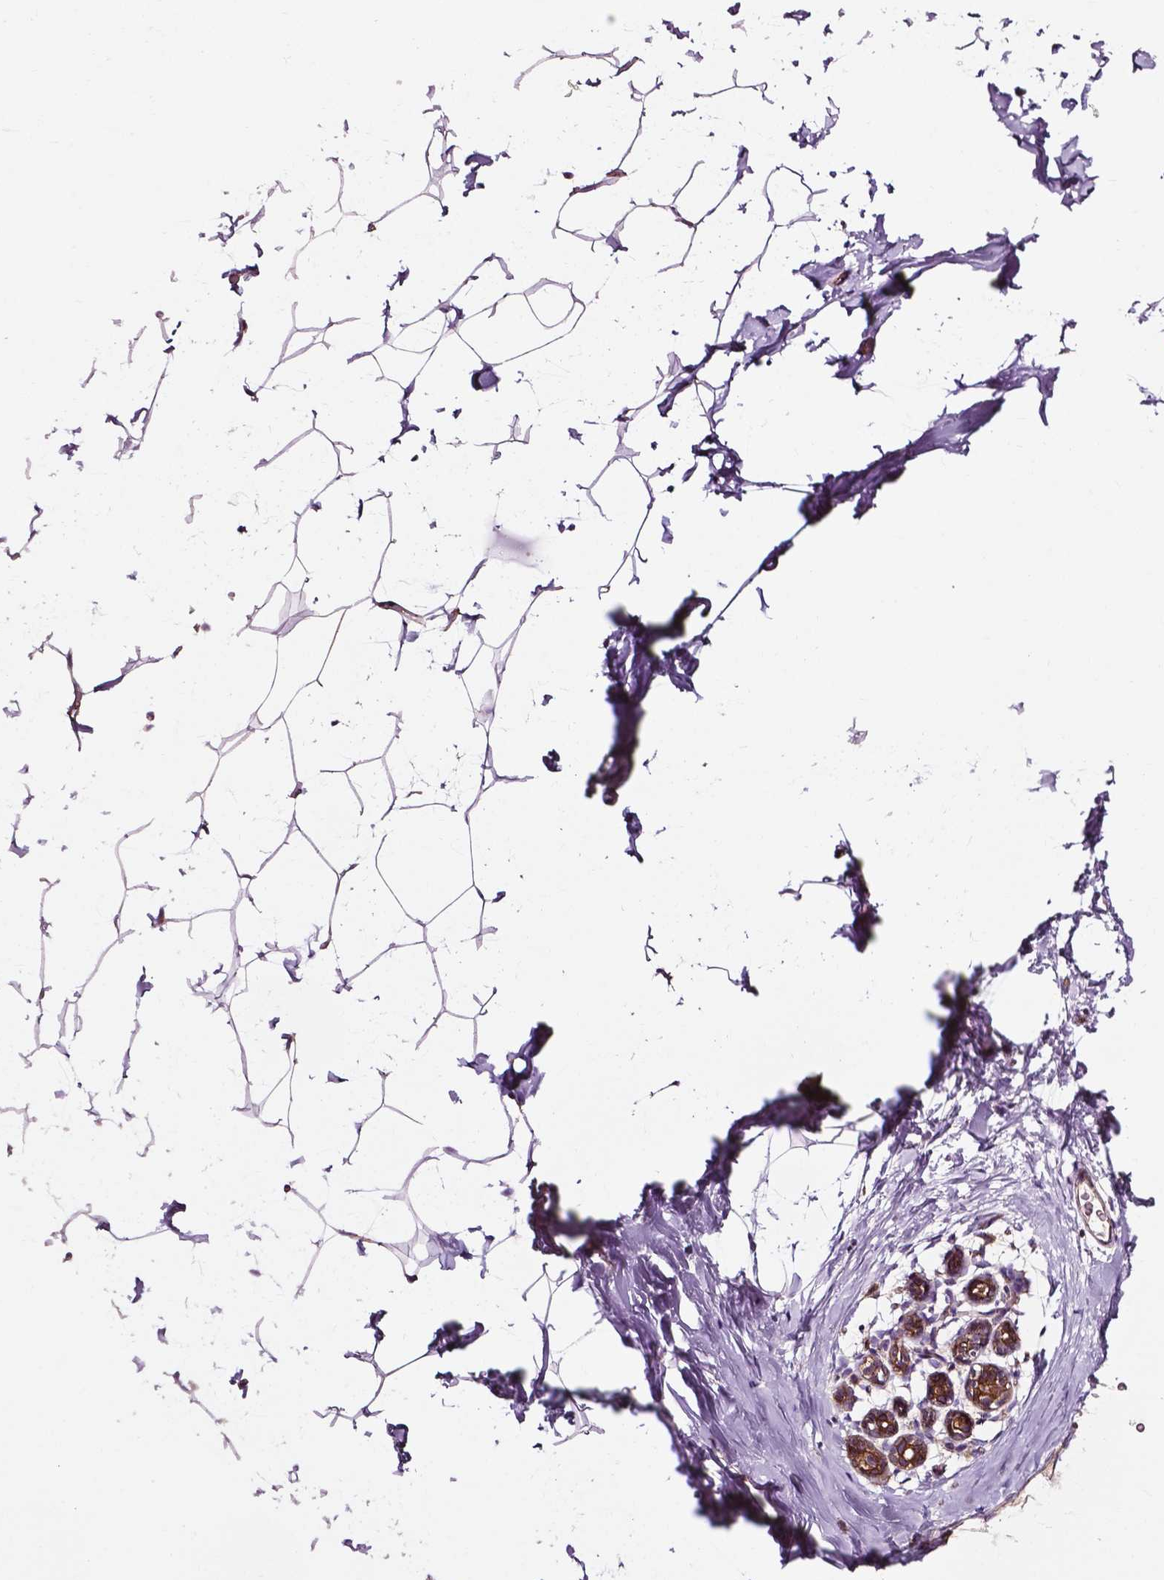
{"staining": {"intensity": "weak", "quantity": "25%-75%", "location": "cytoplasmic/membranous"}, "tissue": "breast", "cell_type": "Adipocytes", "image_type": "normal", "snomed": [{"axis": "morphology", "description": "Normal tissue, NOS"}, {"axis": "topography", "description": "Breast"}], "caption": "DAB (3,3'-diaminobenzidine) immunohistochemical staining of benign breast exhibits weak cytoplasmic/membranous protein expression in approximately 25%-75% of adipocytes. The staining is performed using DAB (3,3'-diaminobenzidine) brown chromogen to label protein expression. The nuclei are counter-stained blue using hematoxylin.", "gene": "ATG16L1", "patient": {"sex": "female", "age": 32}}